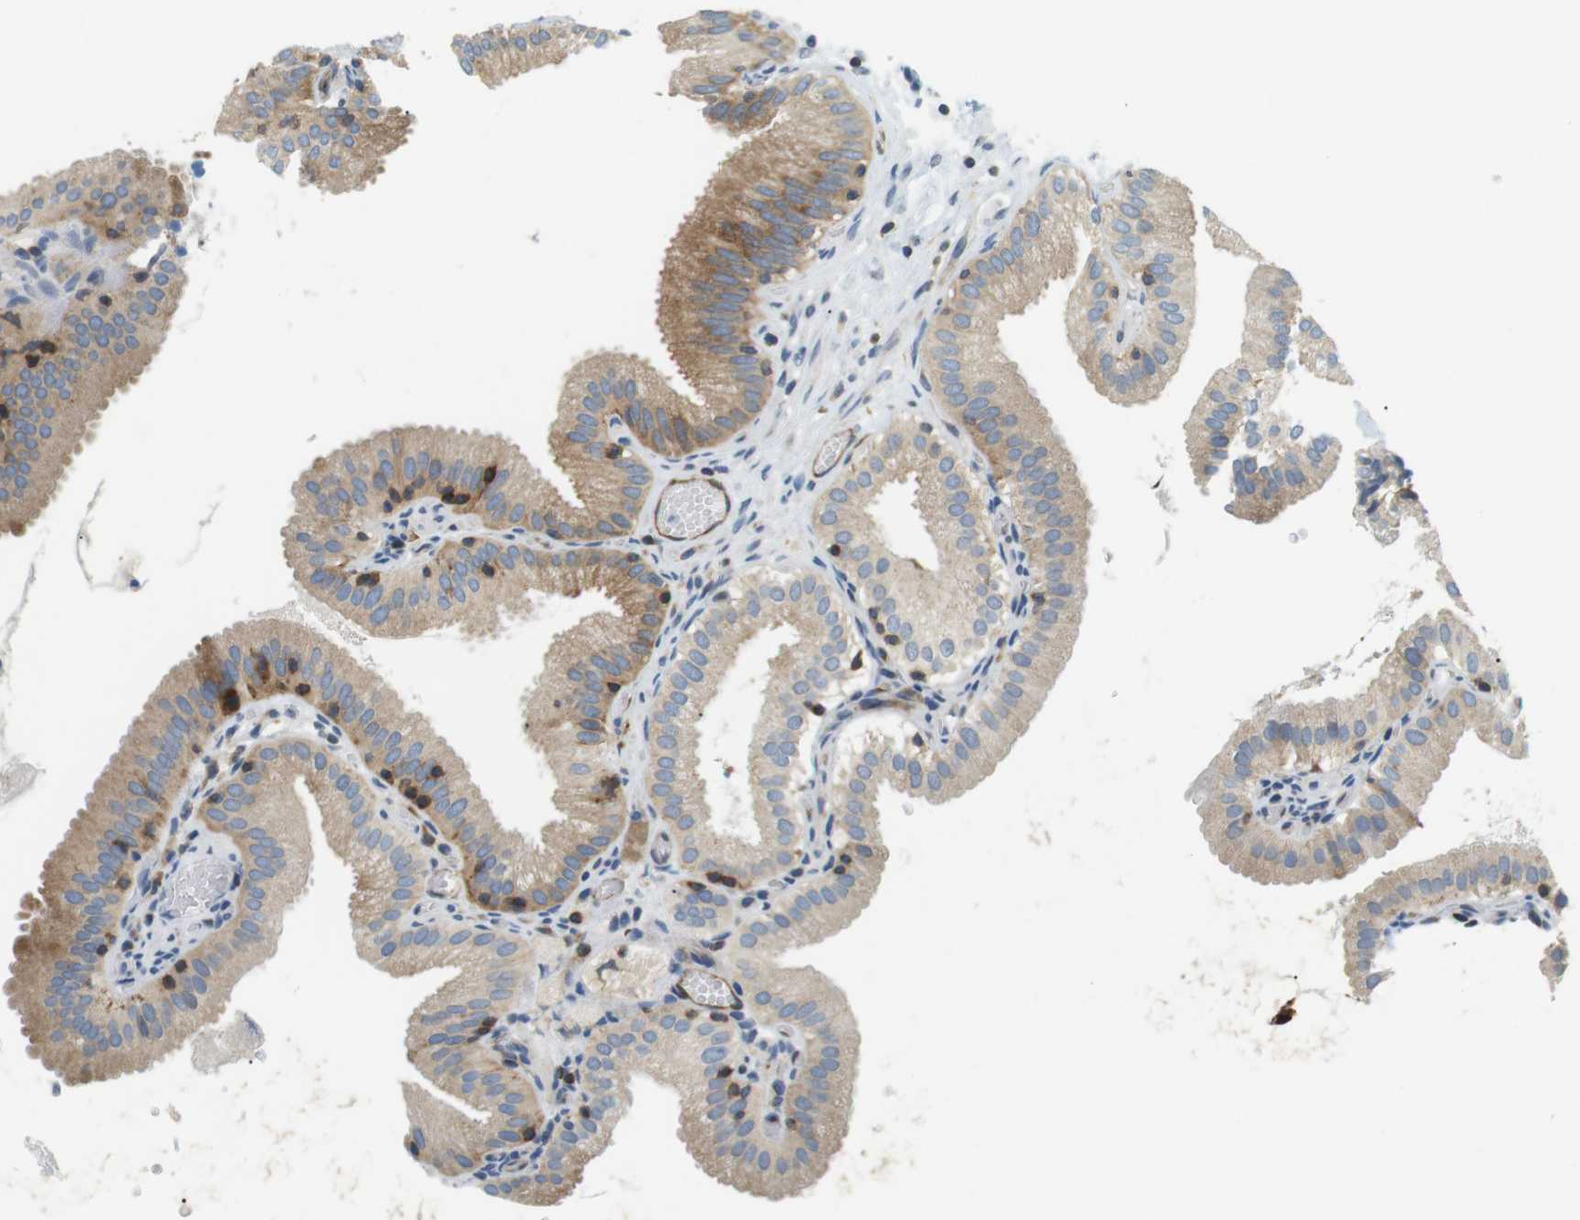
{"staining": {"intensity": "weak", "quantity": ">75%", "location": "cytoplasmic/membranous"}, "tissue": "gallbladder", "cell_type": "Glandular cells", "image_type": "normal", "snomed": [{"axis": "morphology", "description": "Normal tissue, NOS"}, {"axis": "topography", "description": "Gallbladder"}], "caption": "The image reveals a brown stain indicating the presence of a protein in the cytoplasmic/membranous of glandular cells in gallbladder.", "gene": "TMEM200A", "patient": {"sex": "male", "age": 54}}